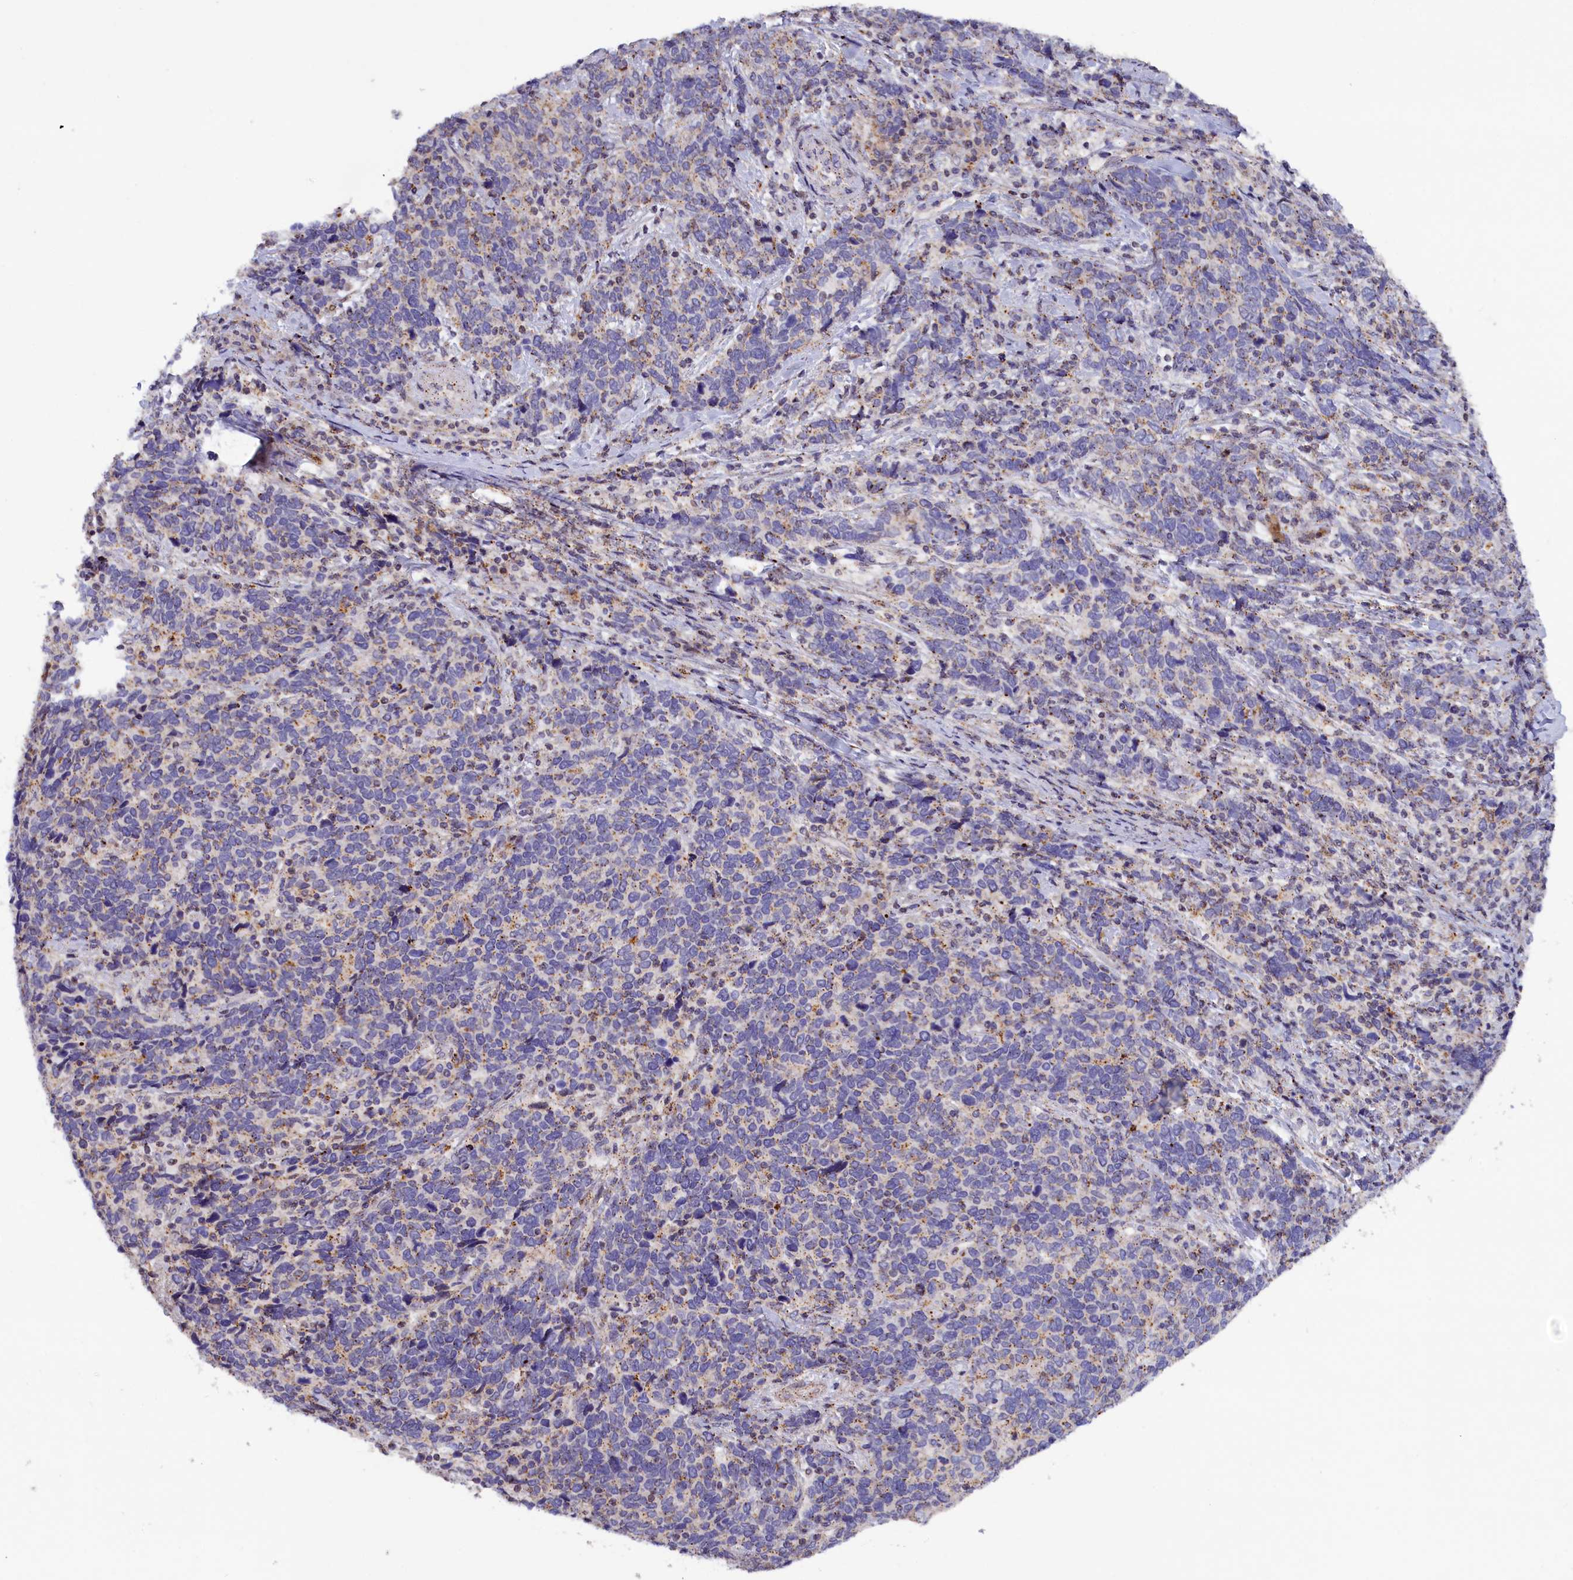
{"staining": {"intensity": "negative", "quantity": "none", "location": "none"}, "tissue": "cervical cancer", "cell_type": "Tumor cells", "image_type": "cancer", "snomed": [{"axis": "morphology", "description": "Squamous cell carcinoma, NOS"}, {"axis": "topography", "description": "Cervix"}], "caption": "Protein analysis of cervical cancer (squamous cell carcinoma) exhibits no significant positivity in tumor cells.", "gene": "HYKK", "patient": {"sex": "female", "age": 41}}